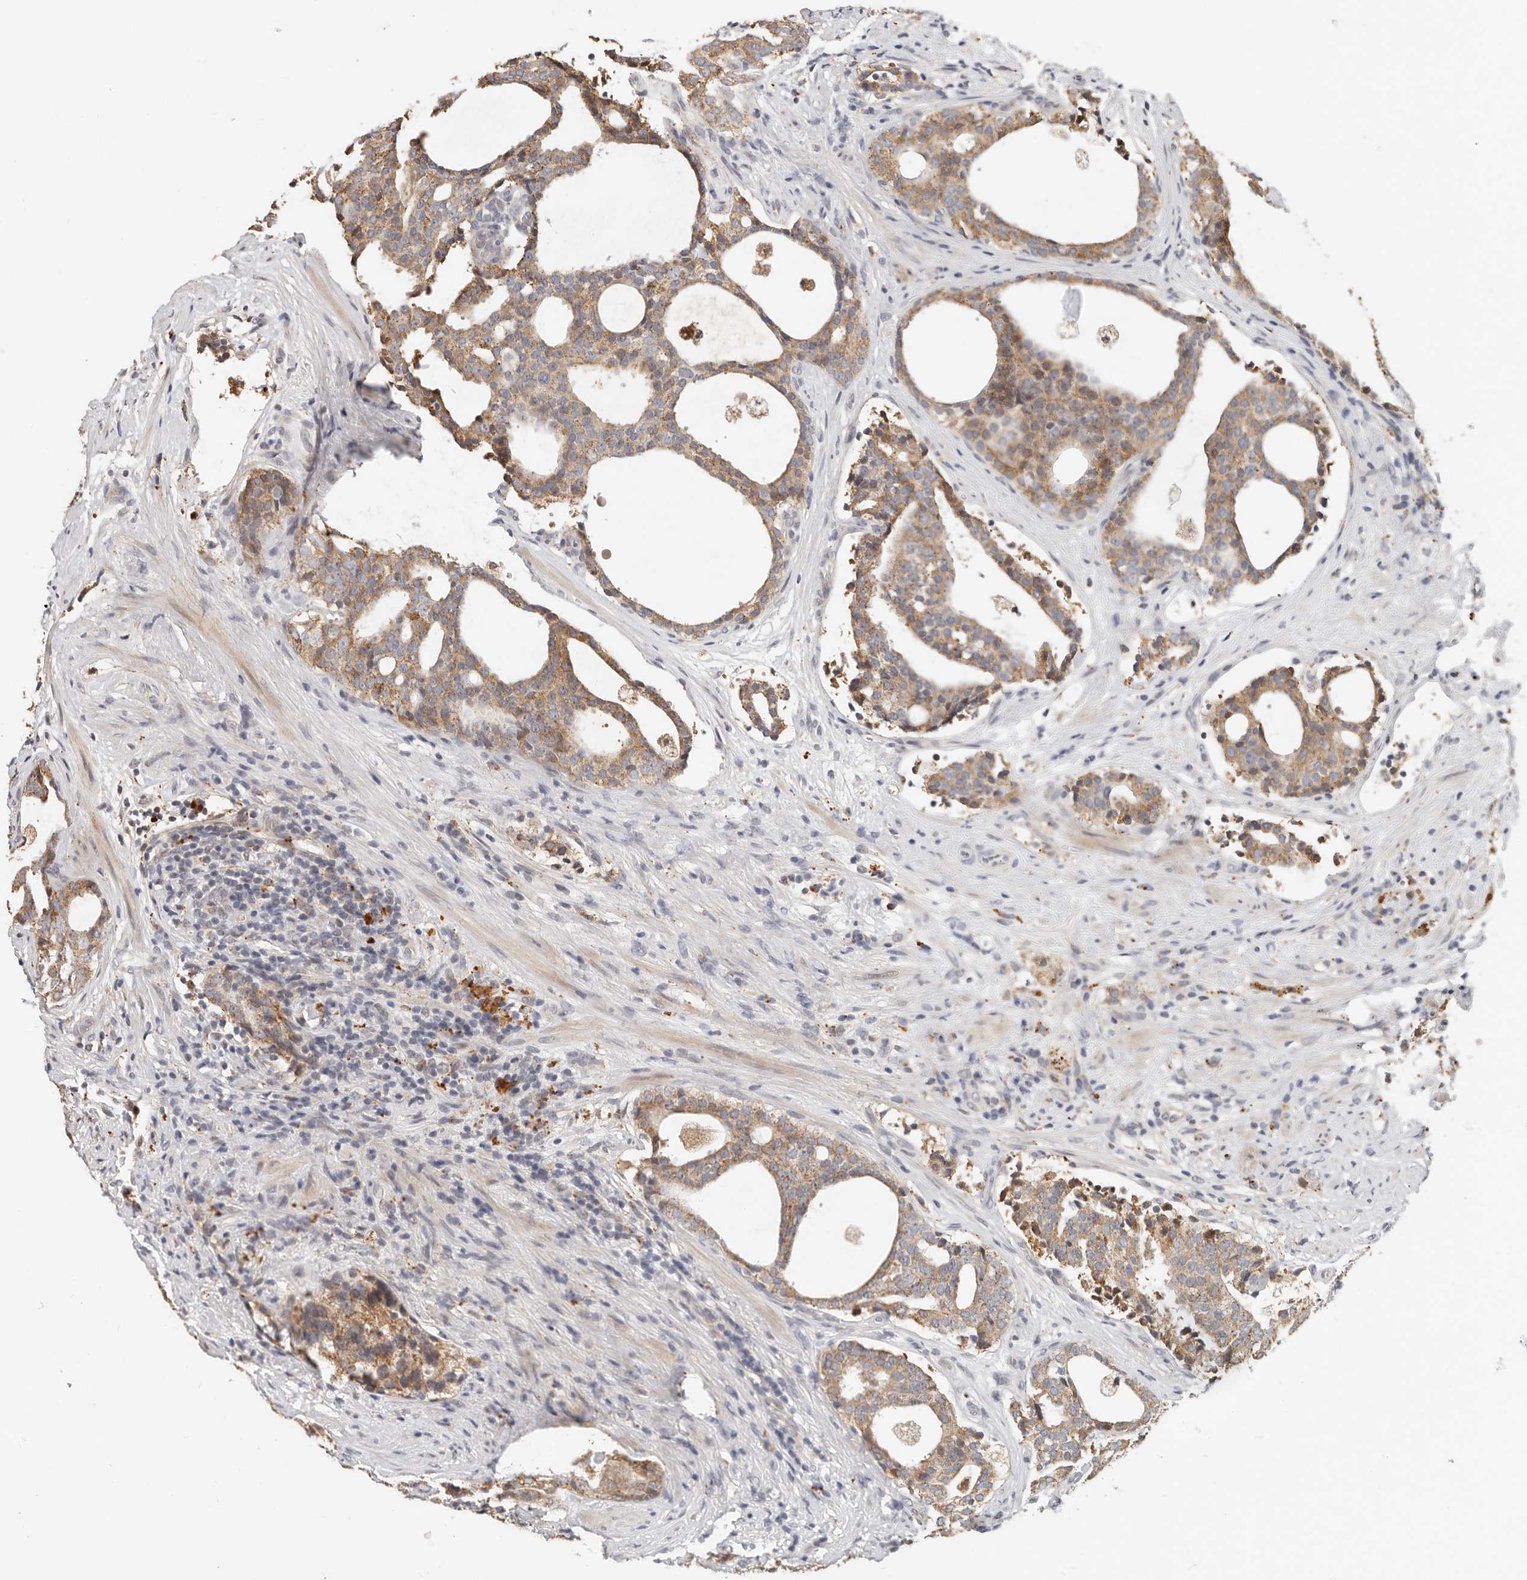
{"staining": {"intensity": "moderate", "quantity": ">75%", "location": "cytoplasmic/membranous"}, "tissue": "prostate cancer", "cell_type": "Tumor cells", "image_type": "cancer", "snomed": [{"axis": "morphology", "description": "Adenocarcinoma, High grade"}, {"axis": "topography", "description": "Prostate"}], "caption": "Protein staining of high-grade adenocarcinoma (prostate) tissue reveals moderate cytoplasmic/membranous expression in about >75% of tumor cells.", "gene": "ZRANB1", "patient": {"sex": "male", "age": 56}}